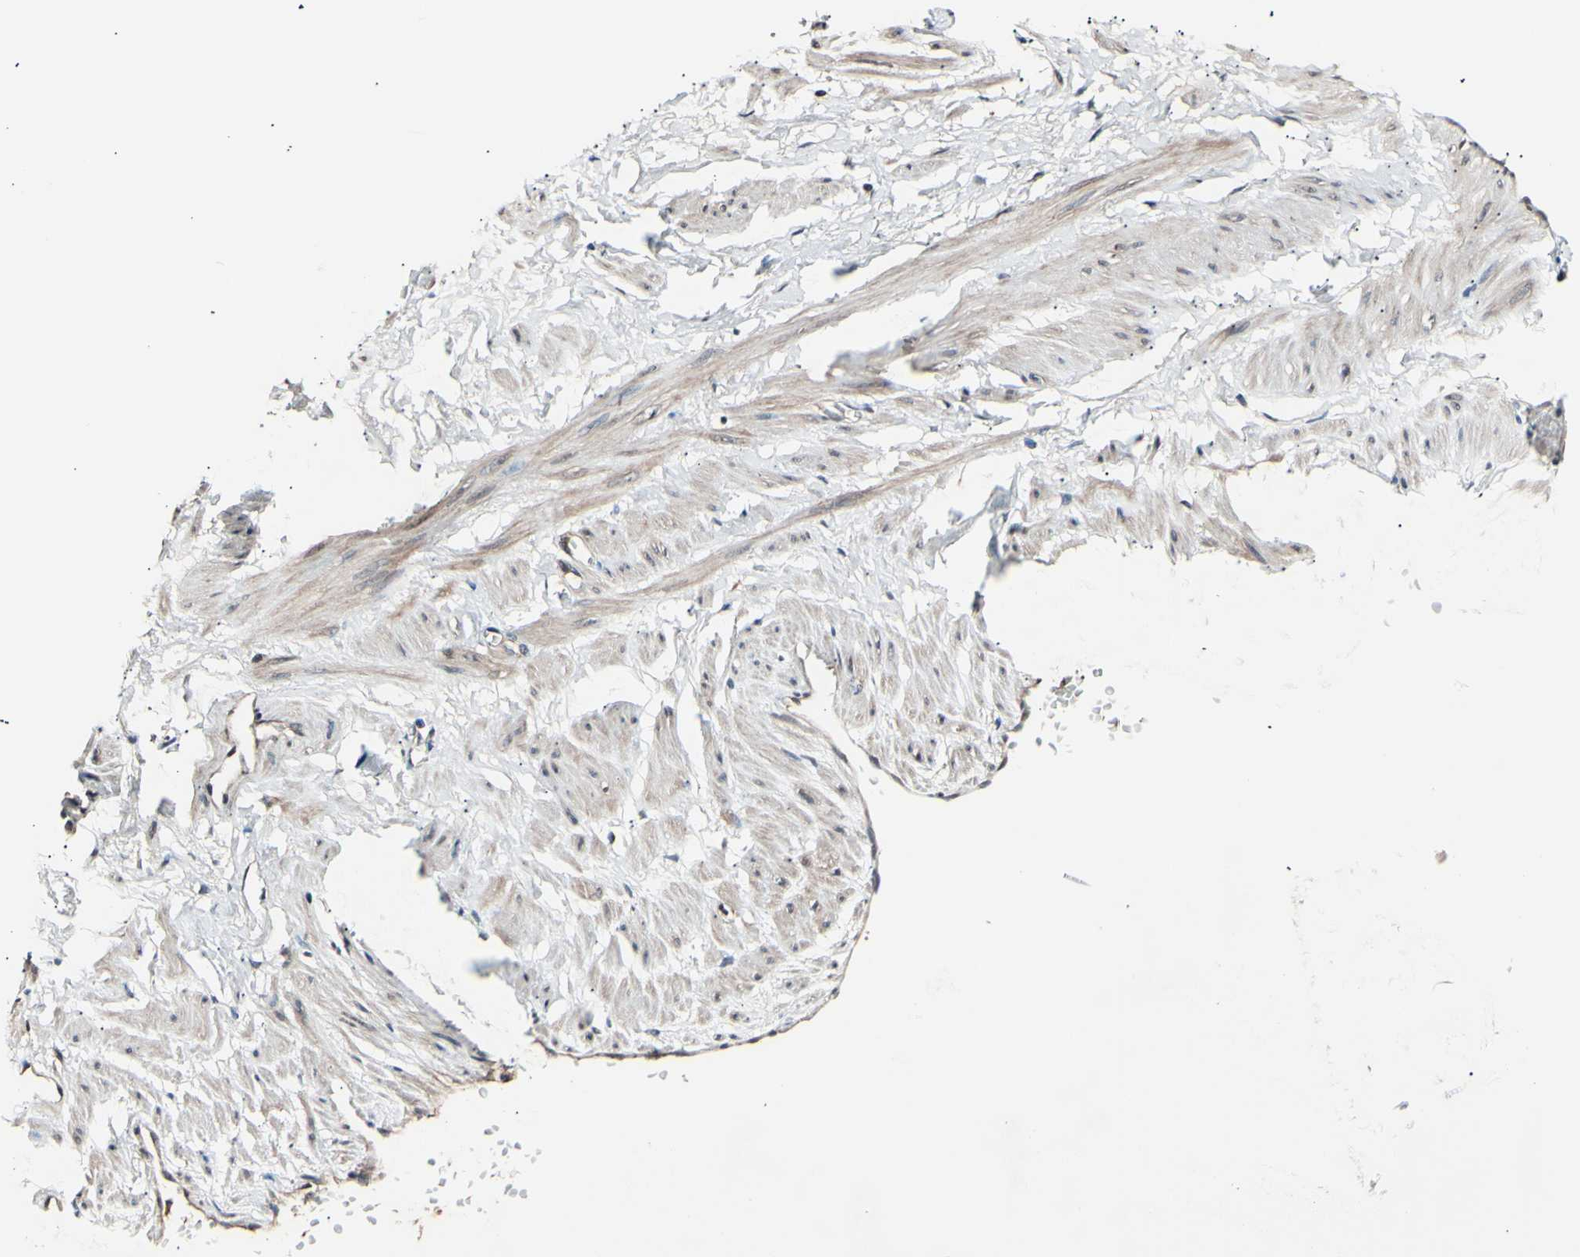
{"staining": {"intensity": "negative", "quantity": "none", "location": "none"}, "tissue": "adipose tissue", "cell_type": "Adipocytes", "image_type": "normal", "snomed": [{"axis": "morphology", "description": "Normal tissue, NOS"}, {"axis": "topography", "description": "Soft tissue"}, {"axis": "topography", "description": "Vascular tissue"}], "caption": "The histopathology image demonstrates no staining of adipocytes in normal adipose tissue. Nuclei are stained in blue.", "gene": "AK1", "patient": {"sex": "female", "age": 35}}